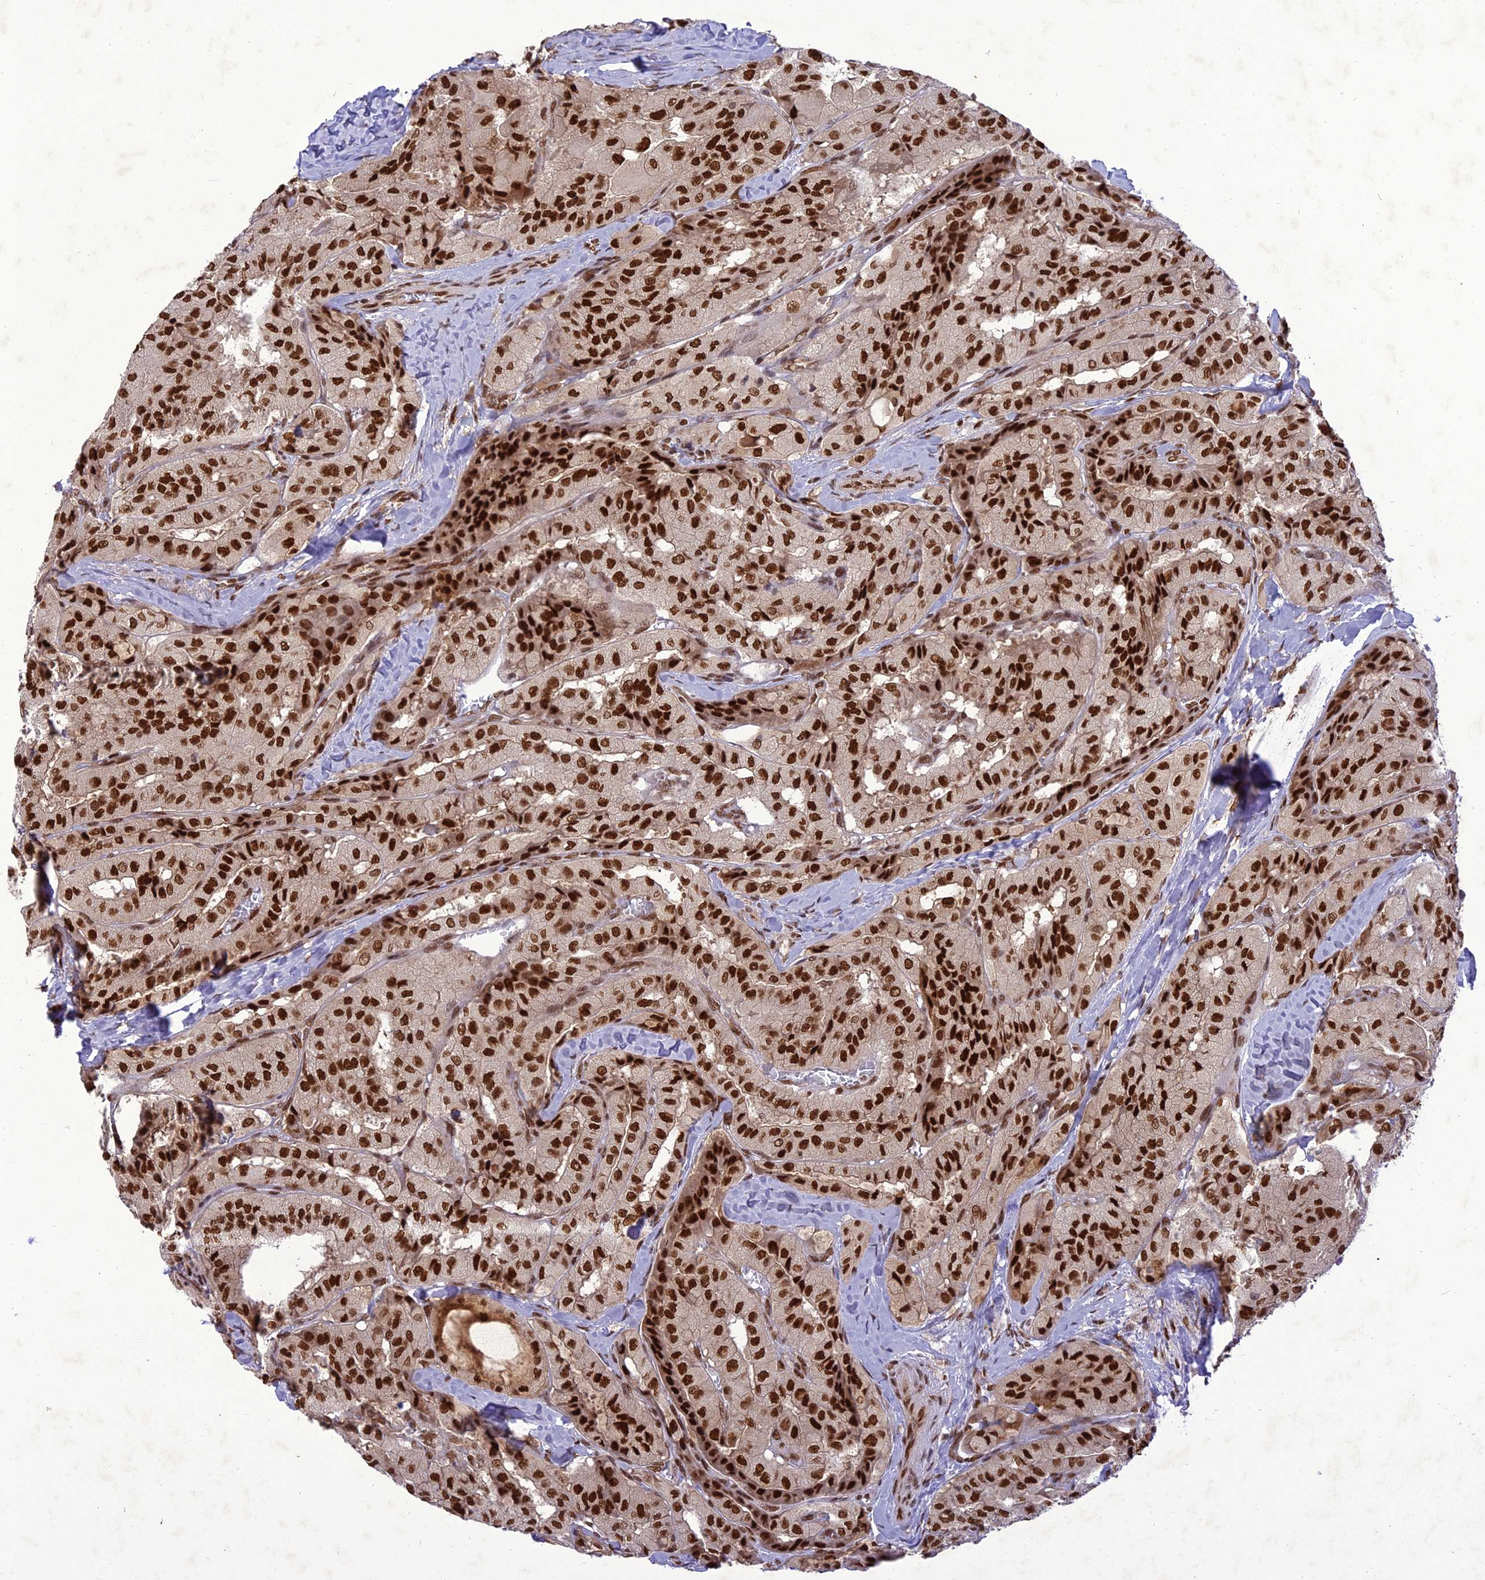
{"staining": {"intensity": "strong", "quantity": ">75%", "location": "nuclear"}, "tissue": "thyroid cancer", "cell_type": "Tumor cells", "image_type": "cancer", "snomed": [{"axis": "morphology", "description": "Normal tissue, NOS"}, {"axis": "morphology", "description": "Papillary adenocarcinoma, NOS"}, {"axis": "topography", "description": "Thyroid gland"}], "caption": "Papillary adenocarcinoma (thyroid) stained with immunohistochemistry (IHC) shows strong nuclear staining in about >75% of tumor cells. (DAB (3,3'-diaminobenzidine) = brown stain, brightfield microscopy at high magnification).", "gene": "DDX1", "patient": {"sex": "female", "age": 59}}